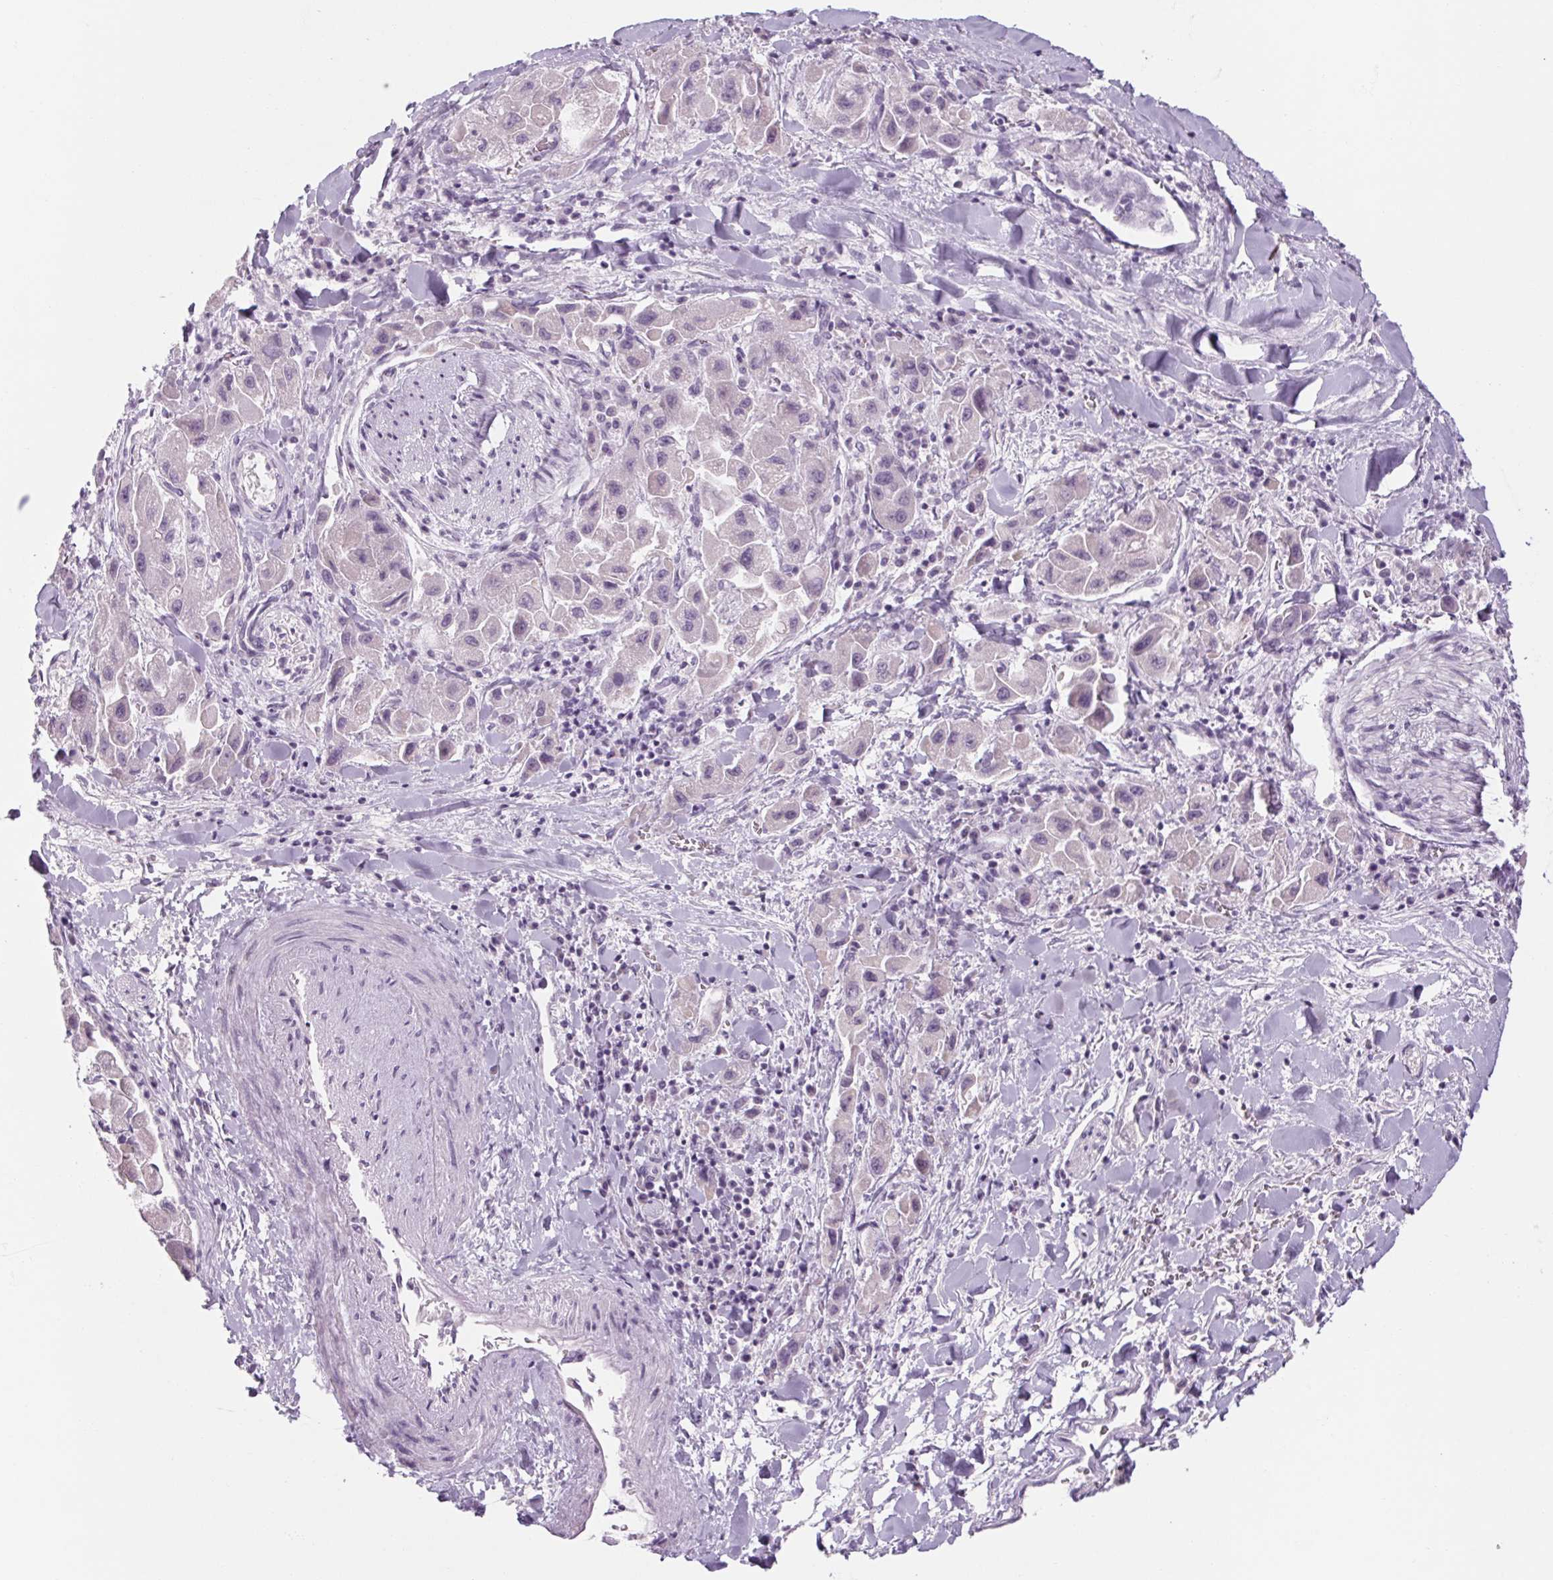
{"staining": {"intensity": "negative", "quantity": "none", "location": "none"}, "tissue": "liver cancer", "cell_type": "Tumor cells", "image_type": "cancer", "snomed": [{"axis": "morphology", "description": "Carcinoma, Hepatocellular, NOS"}, {"axis": "topography", "description": "Liver"}], "caption": "IHC histopathology image of hepatocellular carcinoma (liver) stained for a protein (brown), which demonstrates no positivity in tumor cells. (Brightfield microscopy of DAB immunohistochemistry (IHC) at high magnification).", "gene": "RPTN", "patient": {"sex": "male", "age": 24}}